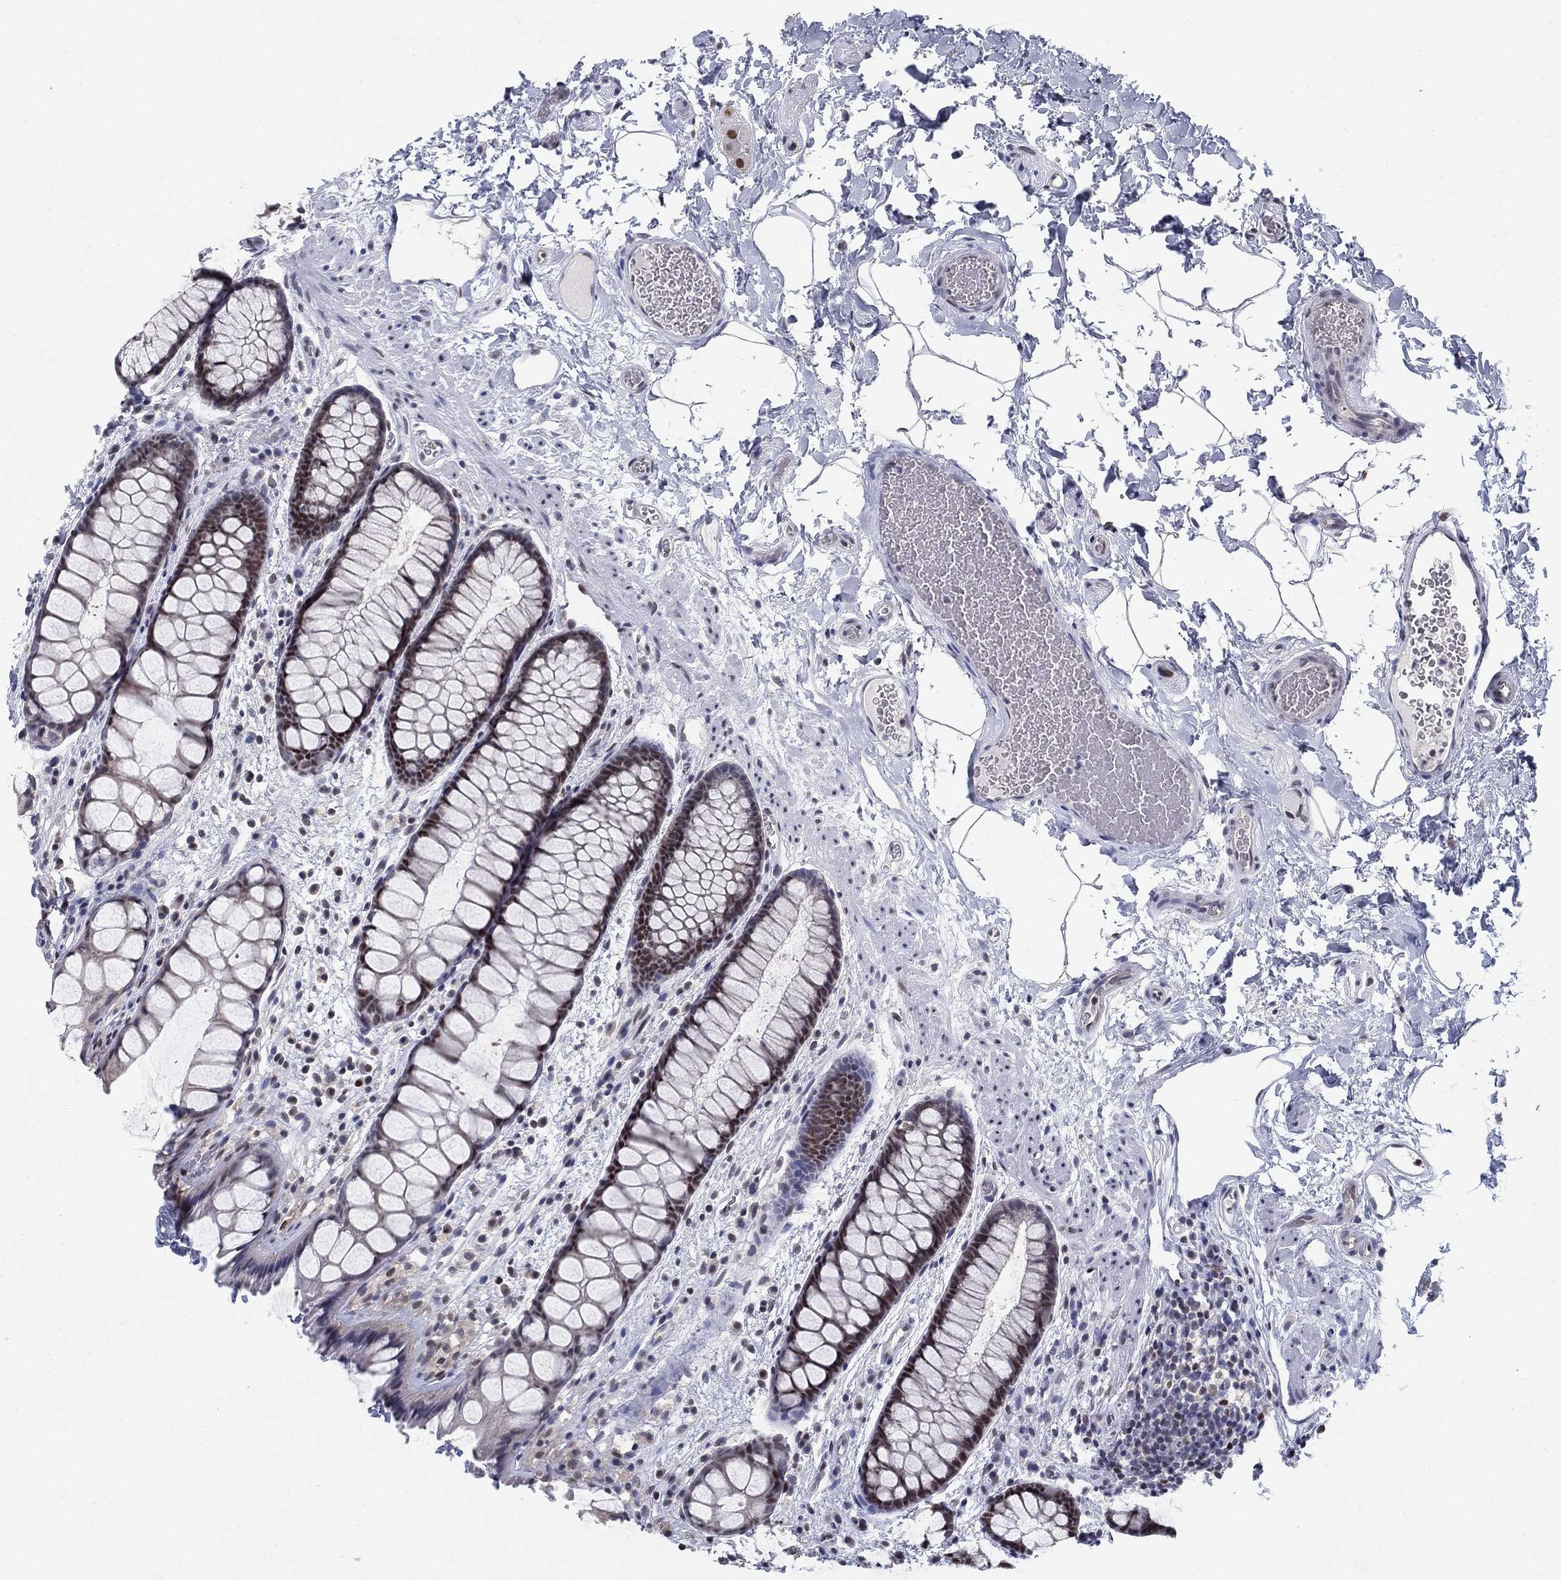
{"staining": {"intensity": "strong", "quantity": "25%-75%", "location": "nuclear"}, "tissue": "rectum", "cell_type": "Glandular cells", "image_type": "normal", "snomed": [{"axis": "morphology", "description": "Normal tissue, NOS"}, {"axis": "topography", "description": "Rectum"}], "caption": "Brown immunohistochemical staining in benign rectum displays strong nuclear expression in about 25%-75% of glandular cells.", "gene": "CENPE", "patient": {"sex": "female", "age": 62}}